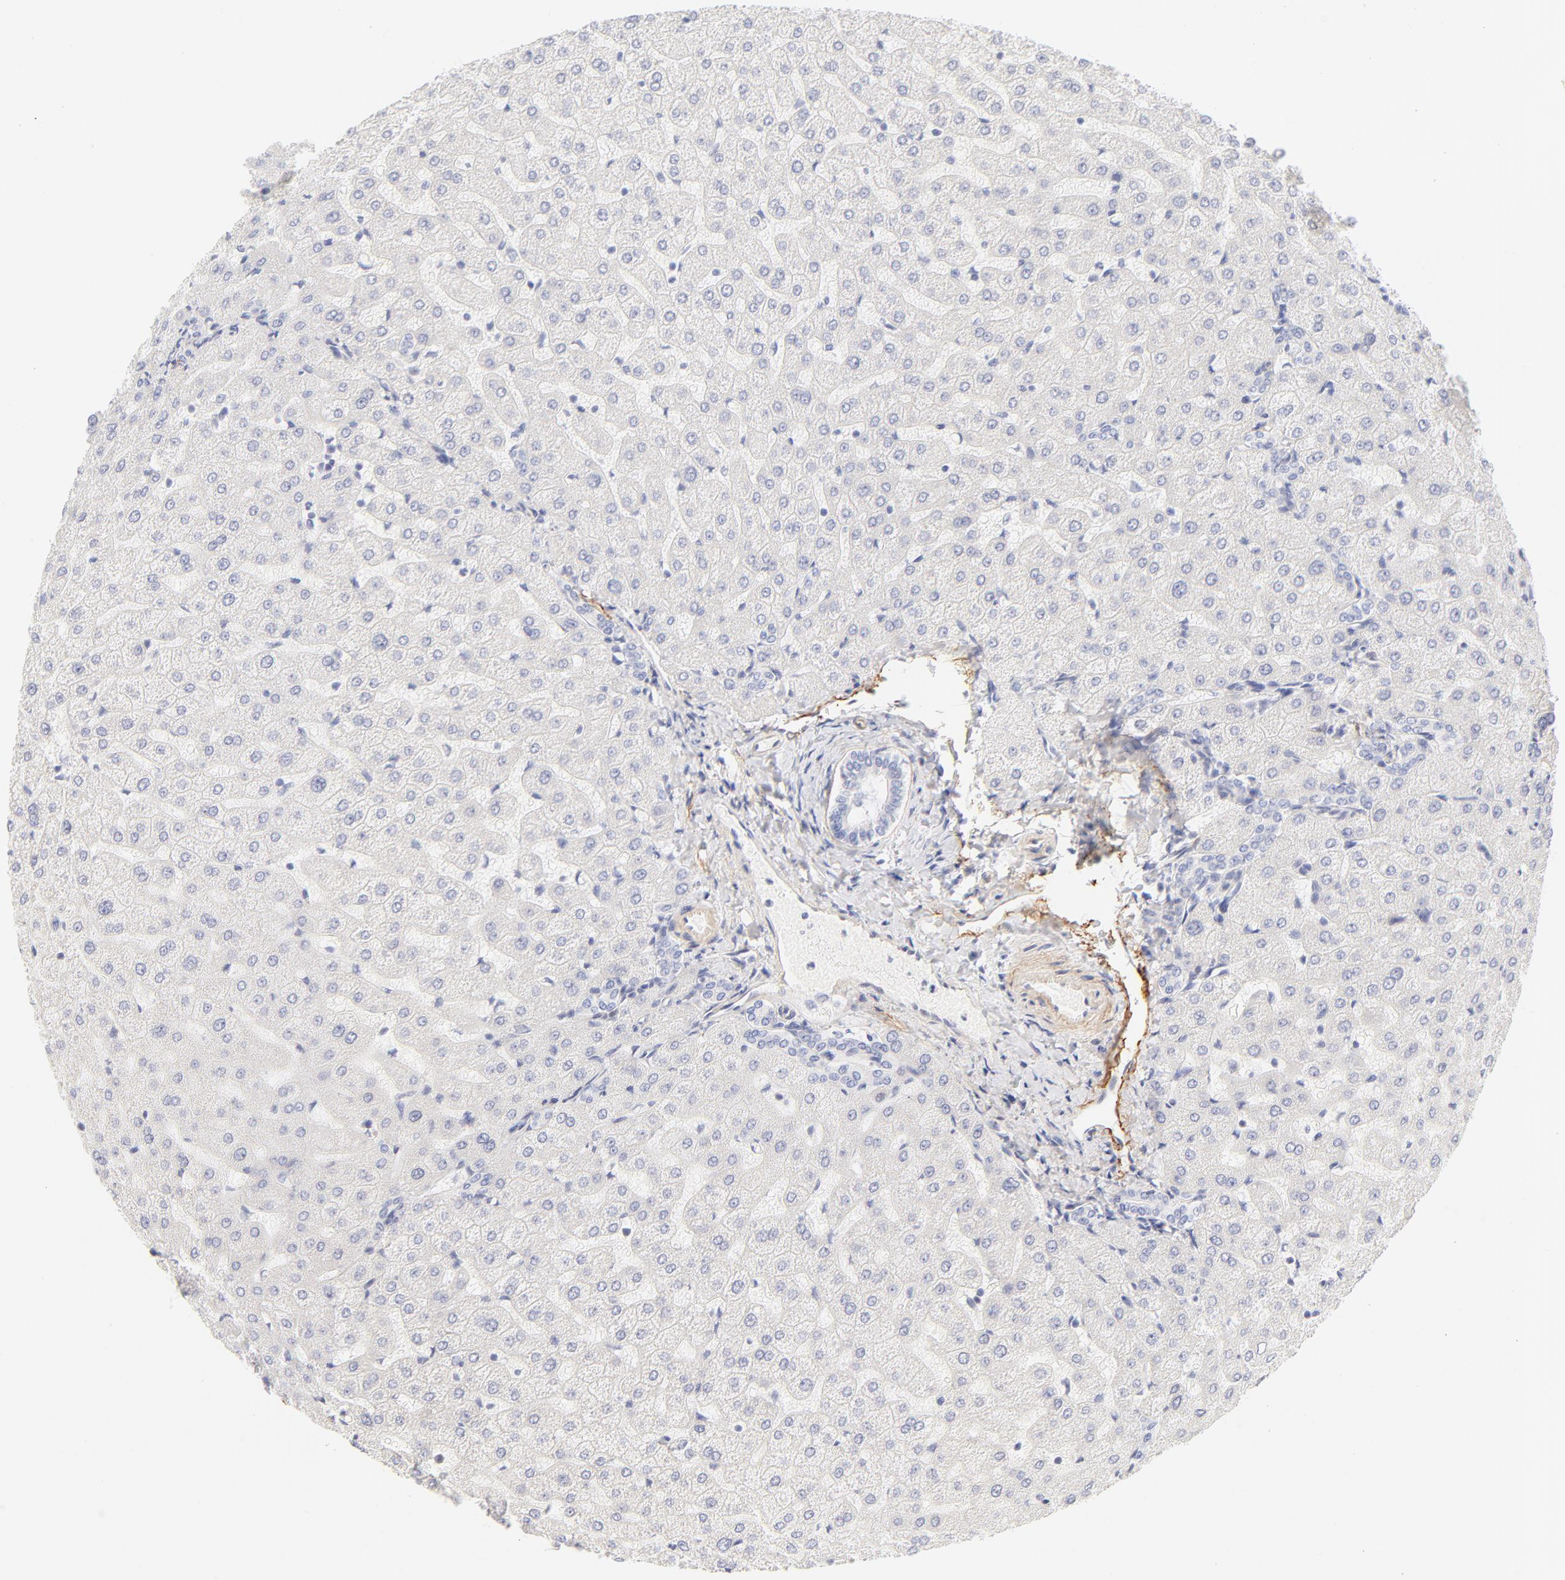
{"staining": {"intensity": "negative", "quantity": "none", "location": "none"}, "tissue": "liver", "cell_type": "Cholangiocytes", "image_type": "normal", "snomed": [{"axis": "morphology", "description": "Normal tissue, NOS"}, {"axis": "morphology", "description": "Fibrosis, NOS"}, {"axis": "topography", "description": "Liver"}], "caption": "Immunohistochemical staining of benign liver displays no significant expression in cholangiocytes. Nuclei are stained in blue.", "gene": "NPNT", "patient": {"sex": "female", "age": 29}}